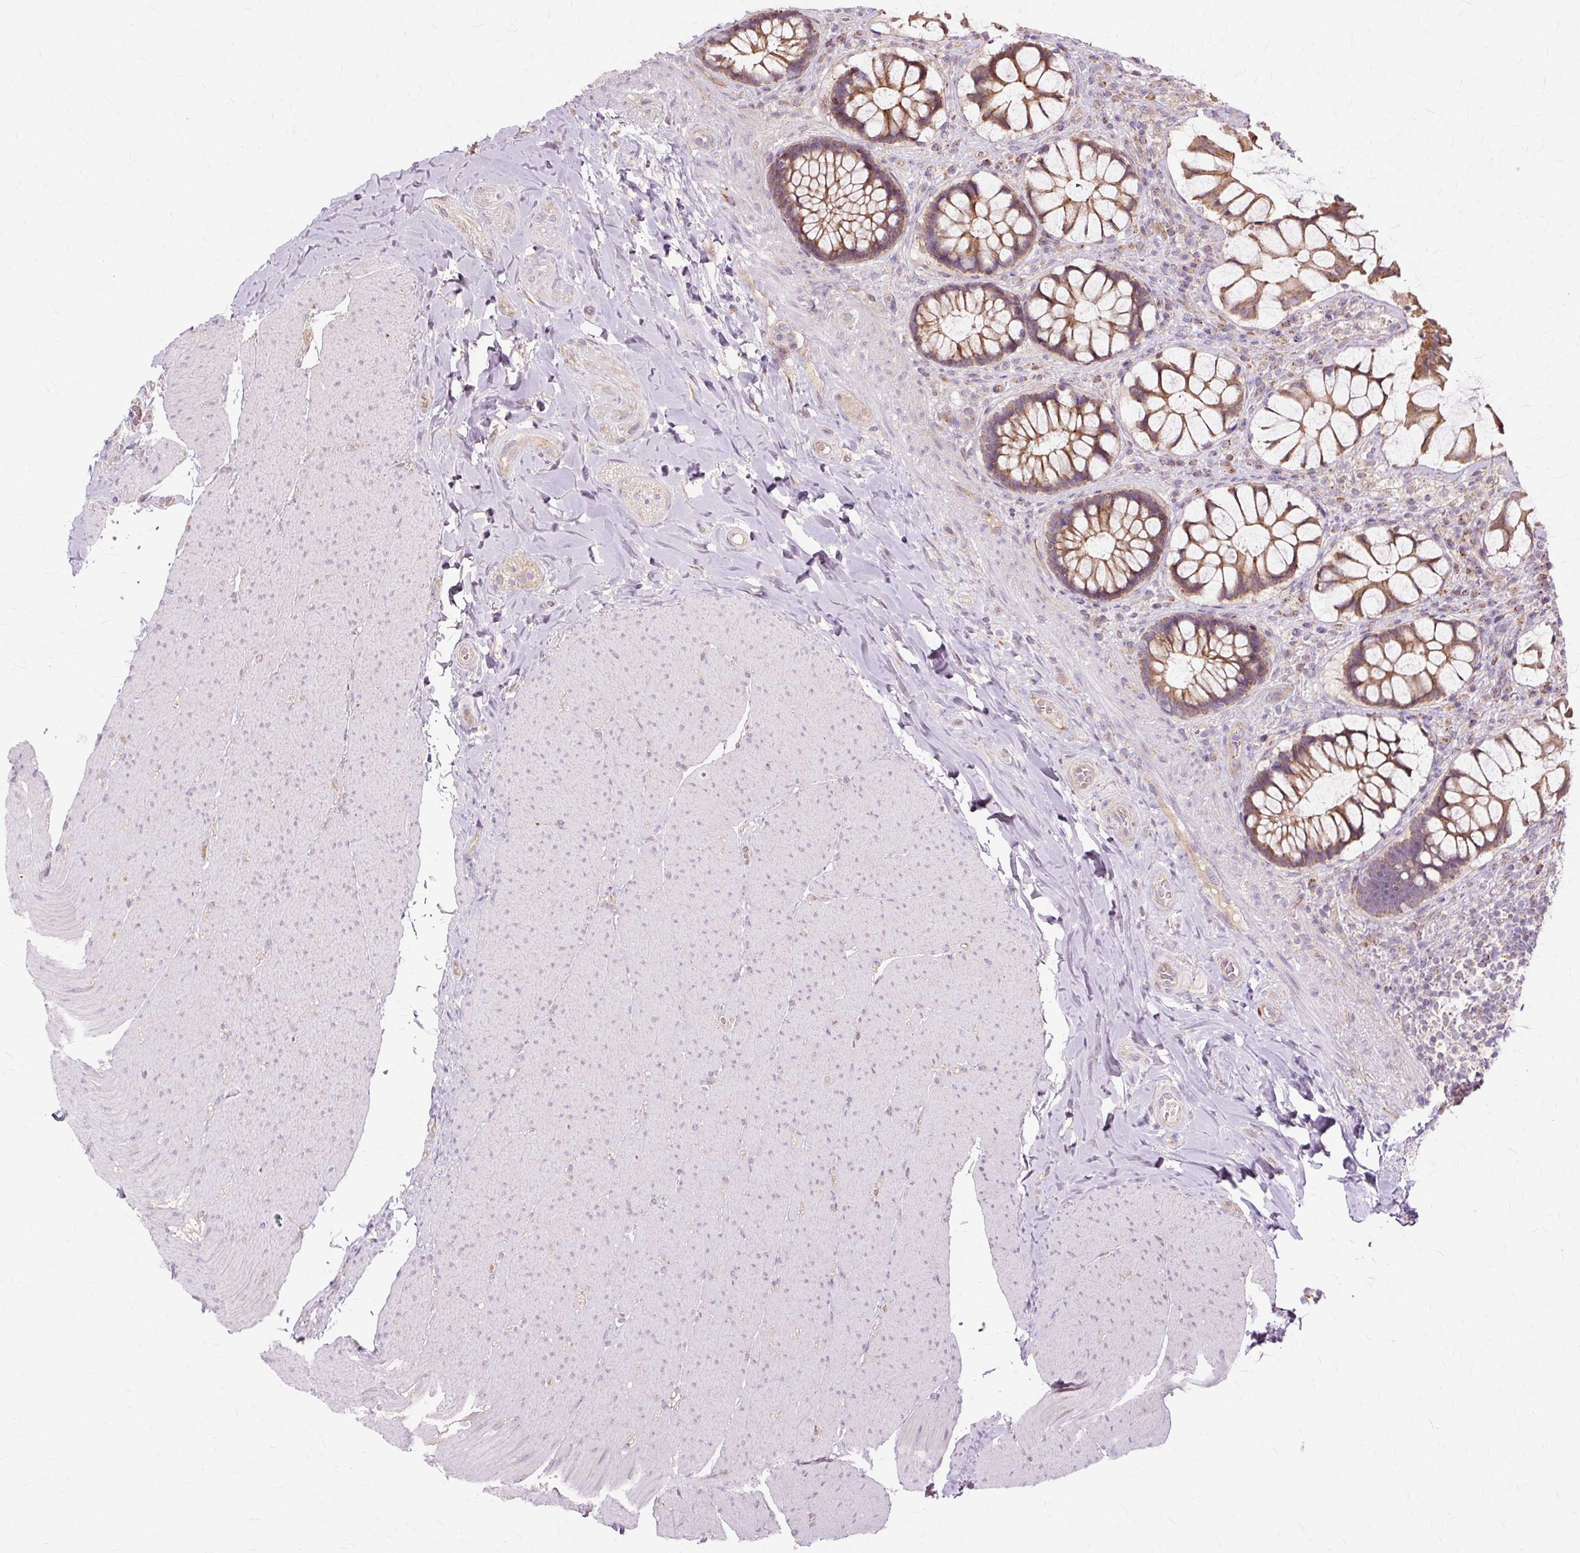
{"staining": {"intensity": "moderate", "quantity": ">75%", "location": "cytoplasmic/membranous"}, "tissue": "rectum", "cell_type": "Glandular cells", "image_type": "normal", "snomed": [{"axis": "morphology", "description": "Normal tissue, NOS"}, {"axis": "topography", "description": "Rectum"}], "caption": "This micrograph reveals normal rectum stained with immunohistochemistry (IHC) to label a protein in brown. The cytoplasmic/membranous of glandular cells show moderate positivity for the protein. Nuclei are counter-stained blue.", "gene": "PDZD2", "patient": {"sex": "female", "age": 58}}